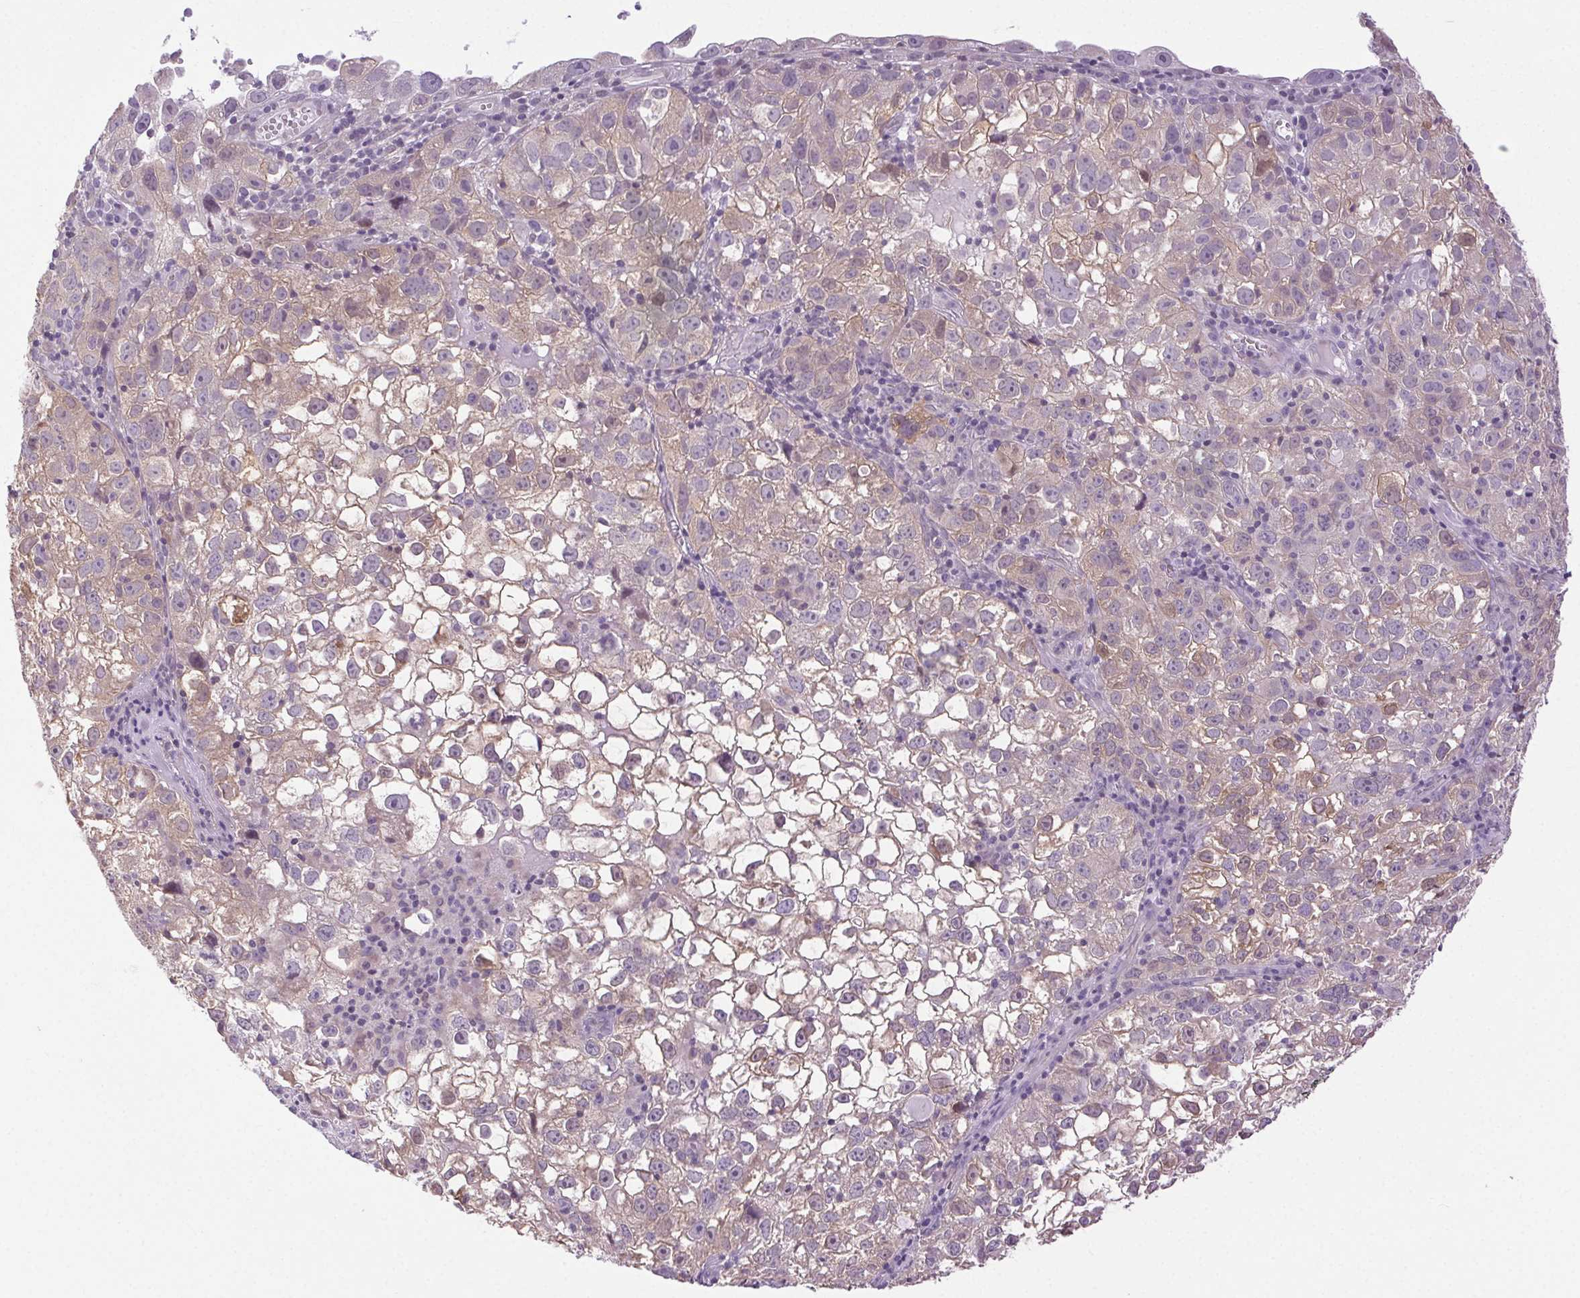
{"staining": {"intensity": "weak", "quantity": "25%-75%", "location": "cytoplasmic/membranous"}, "tissue": "cervical cancer", "cell_type": "Tumor cells", "image_type": "cancer", "snomed": [{"axis": "morphology", "description": "Squamous cell carcinoma, NOS"}, {"axis": "topography", "description": "Cervix"}], "caption": "An immunohistochemistry (IHC) image of neoplastic tissue is shown. Protein staining in brown shows weak cytoplasmic/membranous positivity in cervical squamous cell carcinoma within tumor cells.", "gene": "SYT11", "patient": {"sex": "female", "age": 55}}